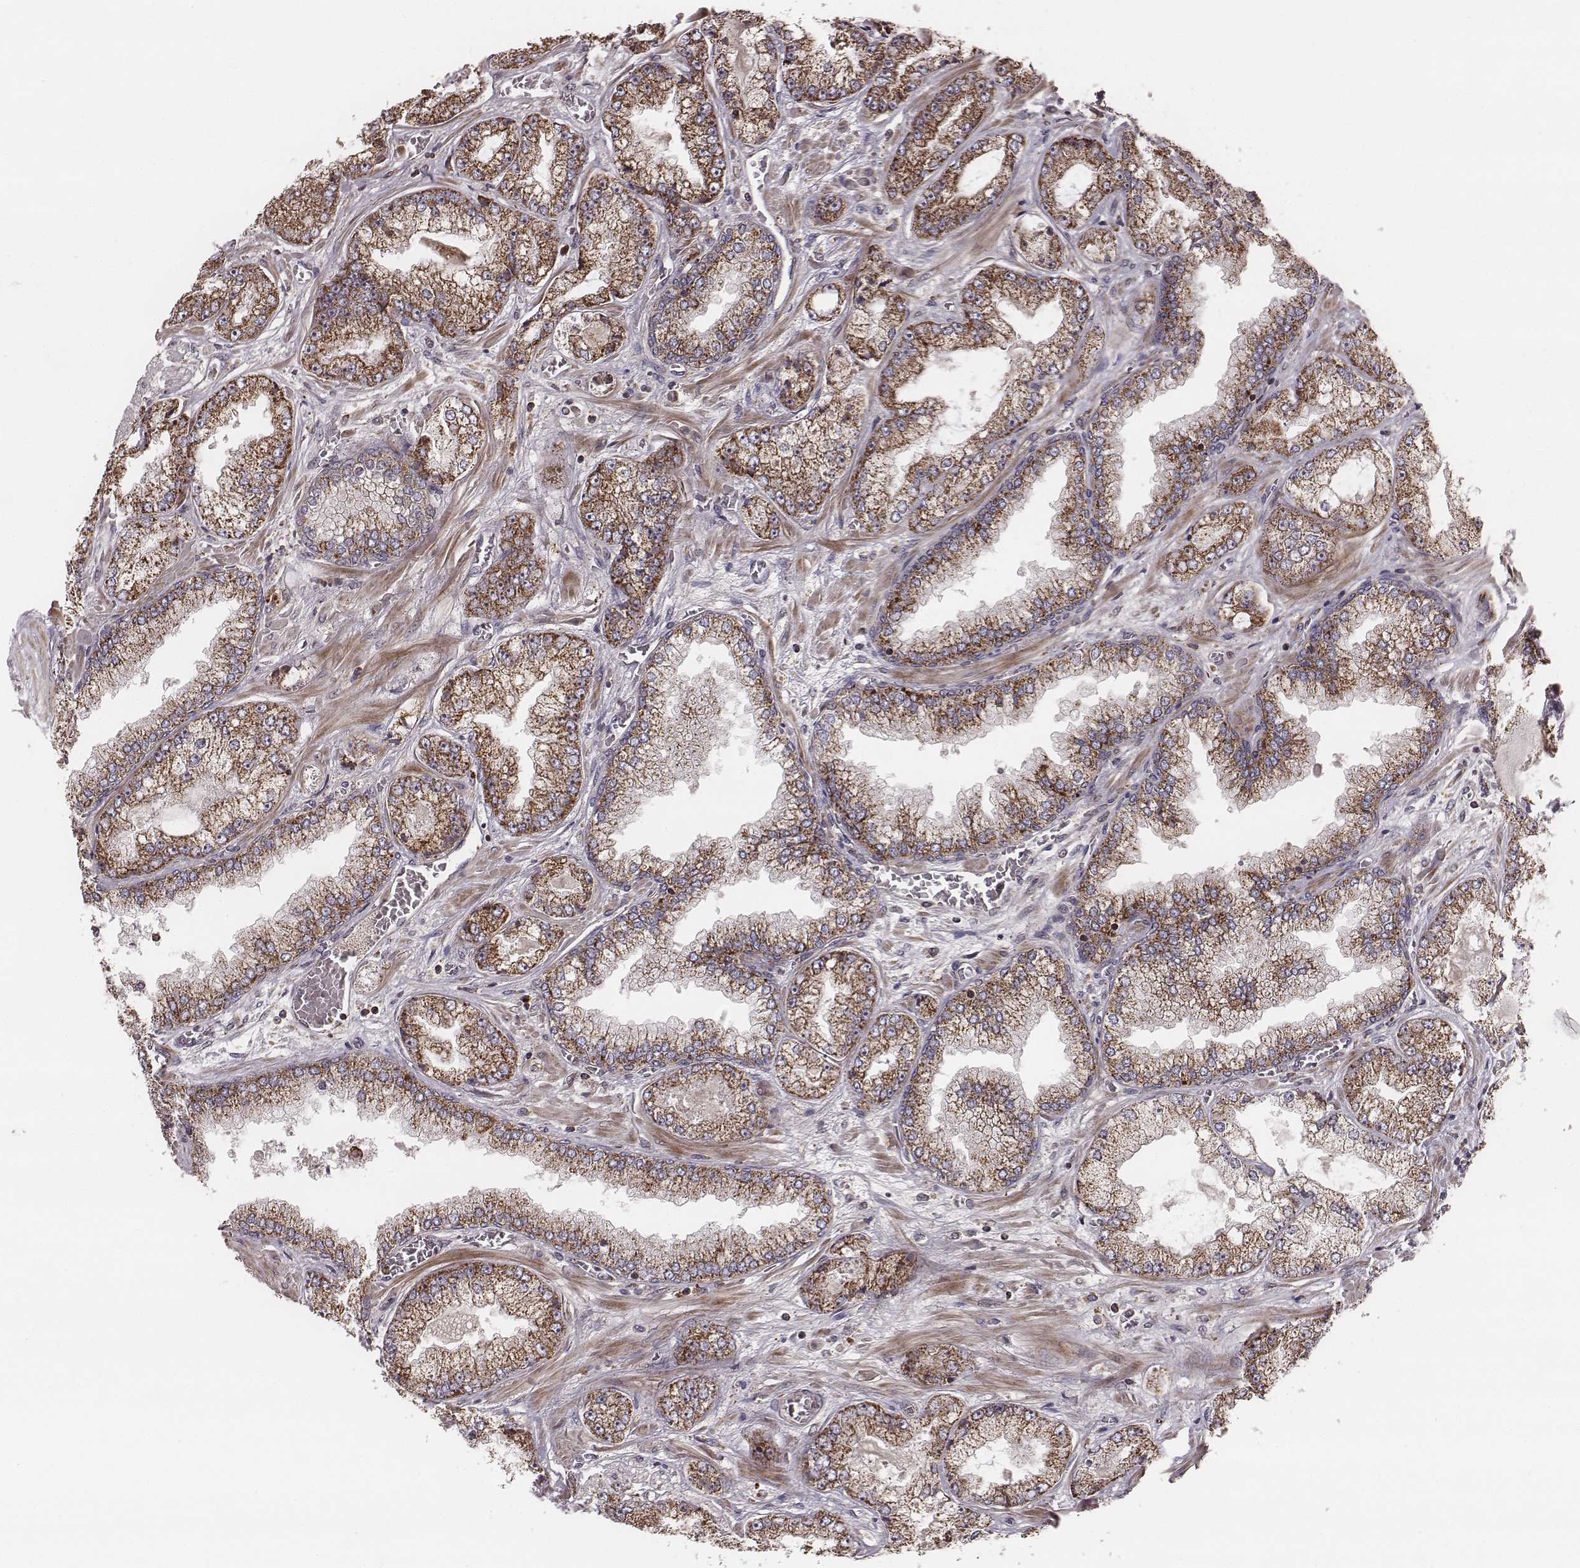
{"staining": {"intensity": "strong", "quantity": ">75%", "location": "cytoplasmic/membranous"}, "tissue": "prostate cancer", "cell_type": "Tumor cells", "image_type": "cancer", "snomed": [{"axis": "morphology", "description": "Adenocarcinoma, Low grade"}, {"axis": "topography", "description": "Prostate"}], "caption": "Adenocarcinoma (low-grade) (prostate) was stained to show a protein in brown. There is high levels of strong cytoplasmic/membranous staining in approximately >75% of tumor cells.", "gene": "ZDHHC21", "patient": {"sex": "male", "age": 57}}